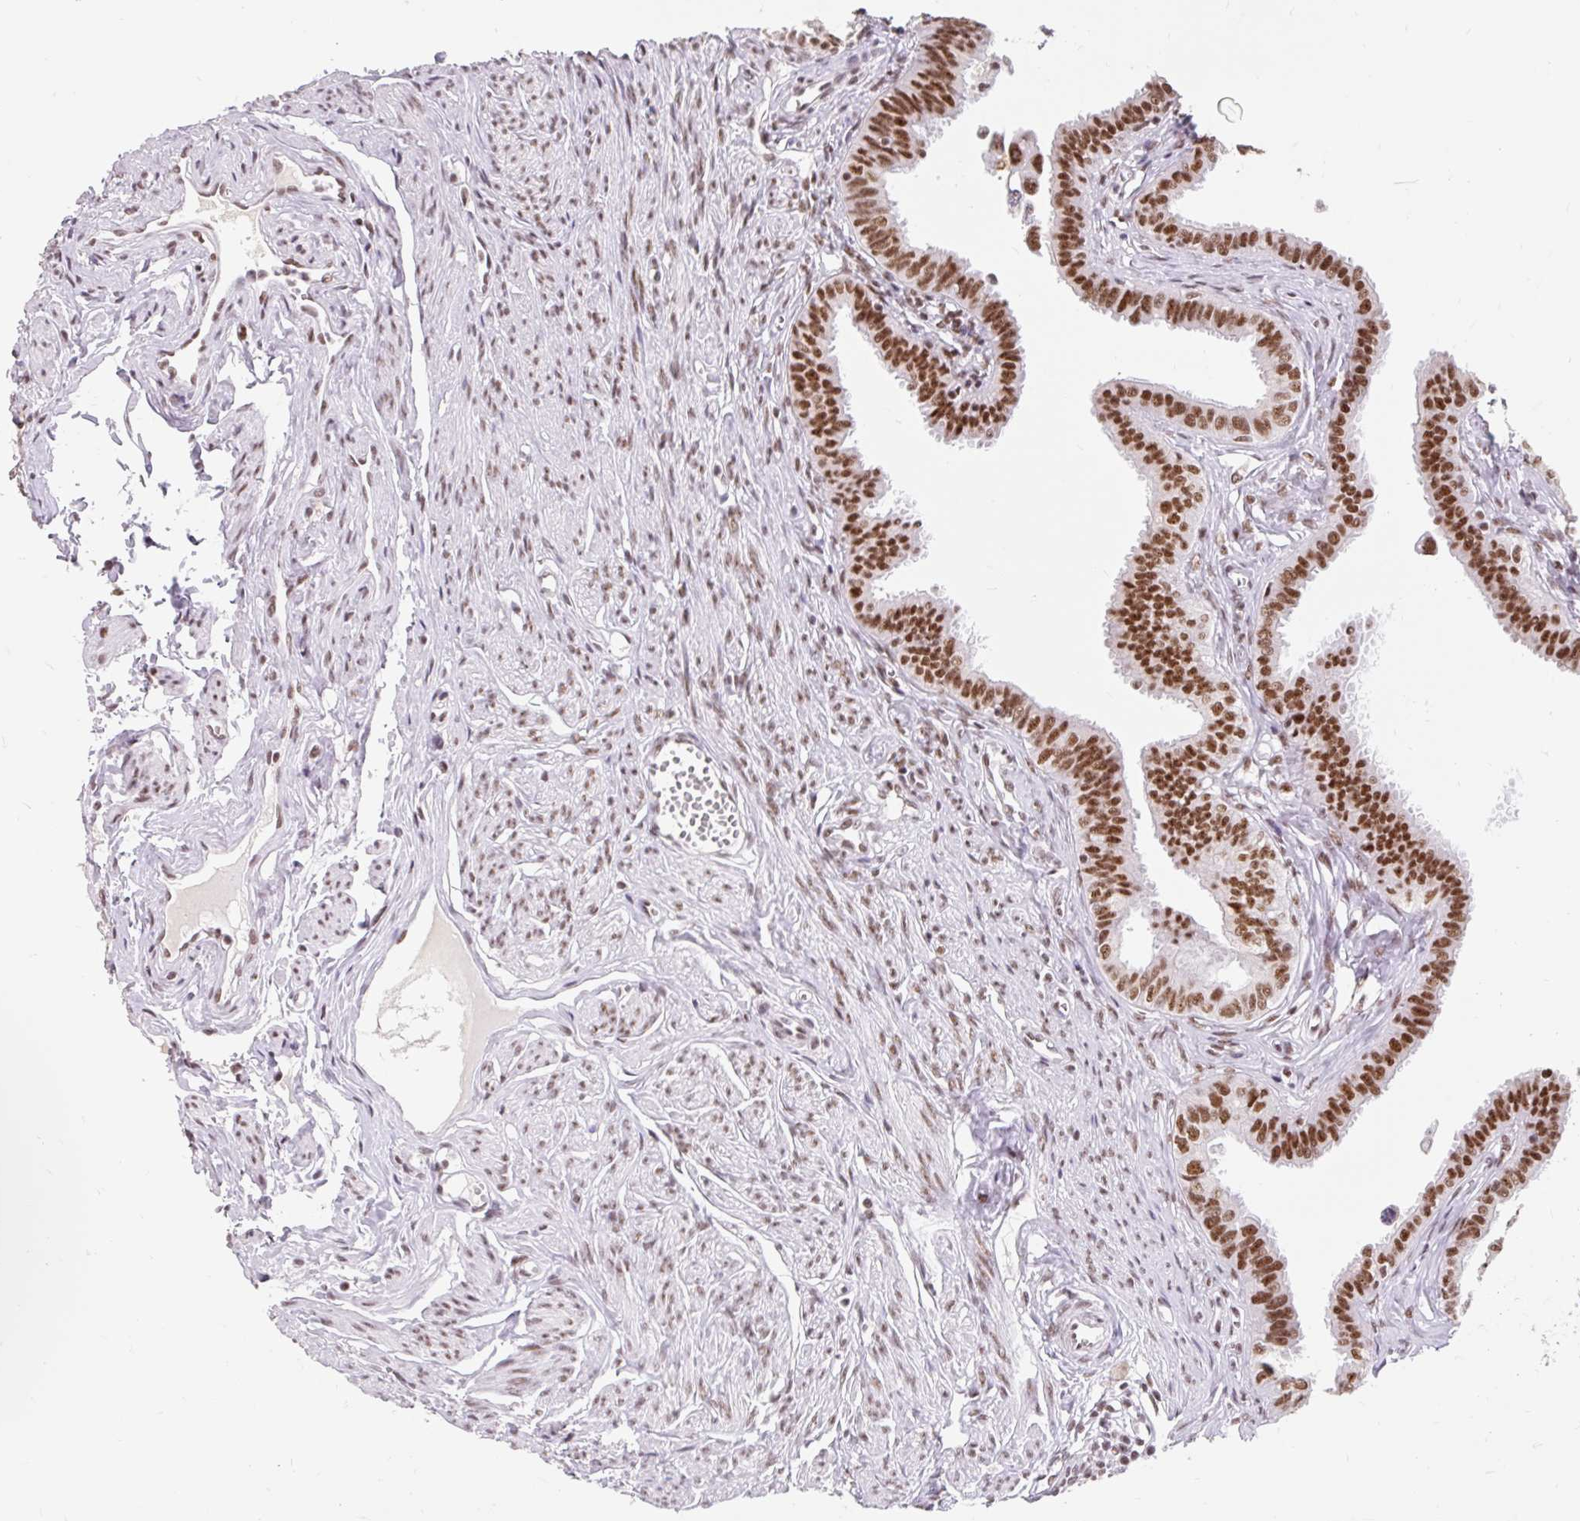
{"staining": {"intensity": "strong", "quantity": ">75%", "location": "cytoplasmic/membranous"}, "tissue": "fallopian tube", "cell_type": "Glandular cells", "image_type": "normal", "snomed": [{"axis": "morphology", "description": "Normal tissue, NOS"}, {"axis": "morphology", "description": "Carcinoma, NOS"}, {"axis": "topography", "description": "Fallopian tube"}, {"axis": "topography", "description": "Ovary"}], "caption": "Immunohistochemical staining of normal human fallopian tube displays strong cytoplasmic/membranous protein expression in approximately >75% of glandular cells.", "gene": "SRSF10", "patient": {"sex": "female", "age": 59}}